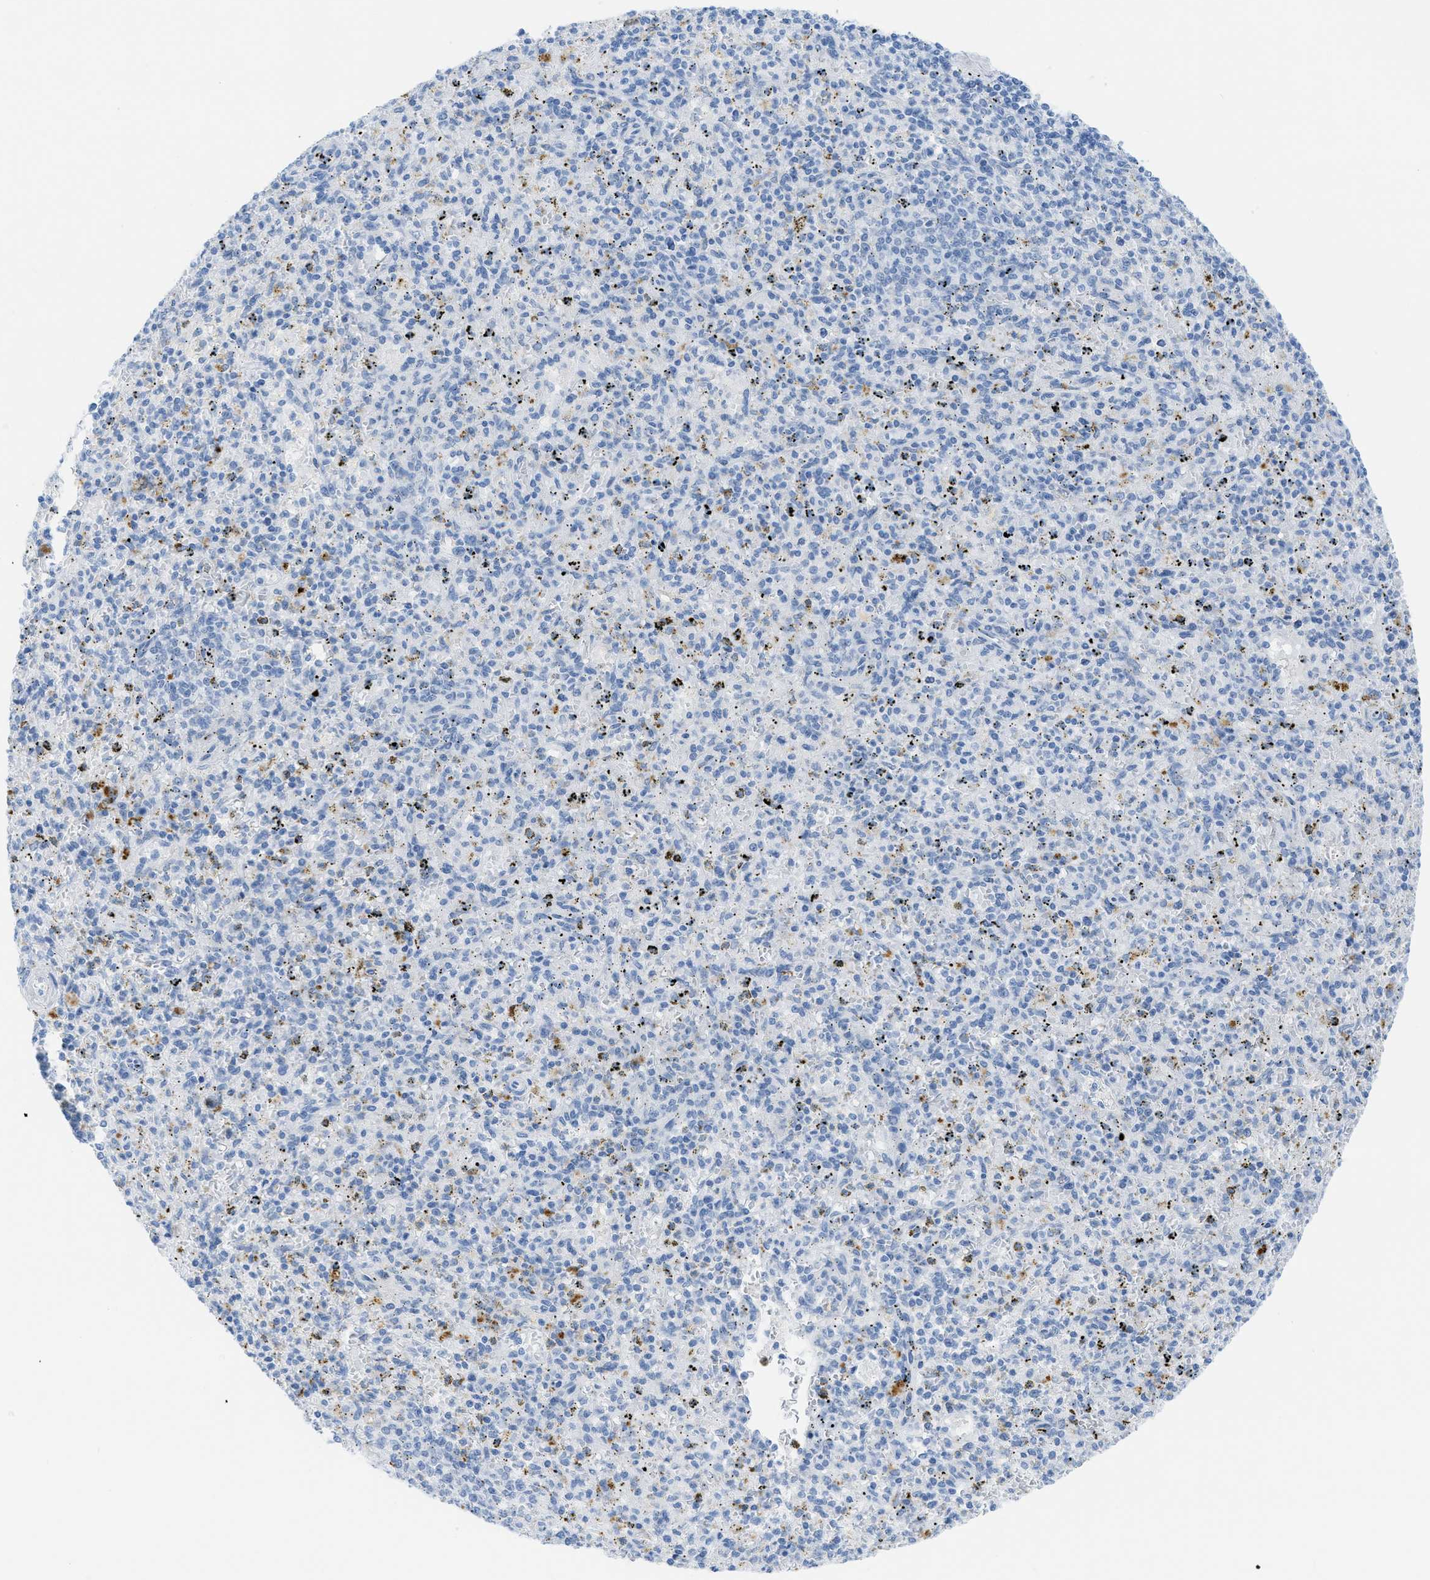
{"staining": {"intensity": "negative", "quantity": "none", "location": "none"}, "tissue": "spleen", "cell_type": "Cells in red pulp", "image_type": "normal", "snomed": [{"axis": "morphology", "description": "Normal tissue, NOS"}, {"axis": "topography", "description": "Spleen"}], "caption": "Cells in red pulp show no significant positivity in normal spleen.", "gene": "WDR4", "patient": {"sex": "male", "age": 72}}